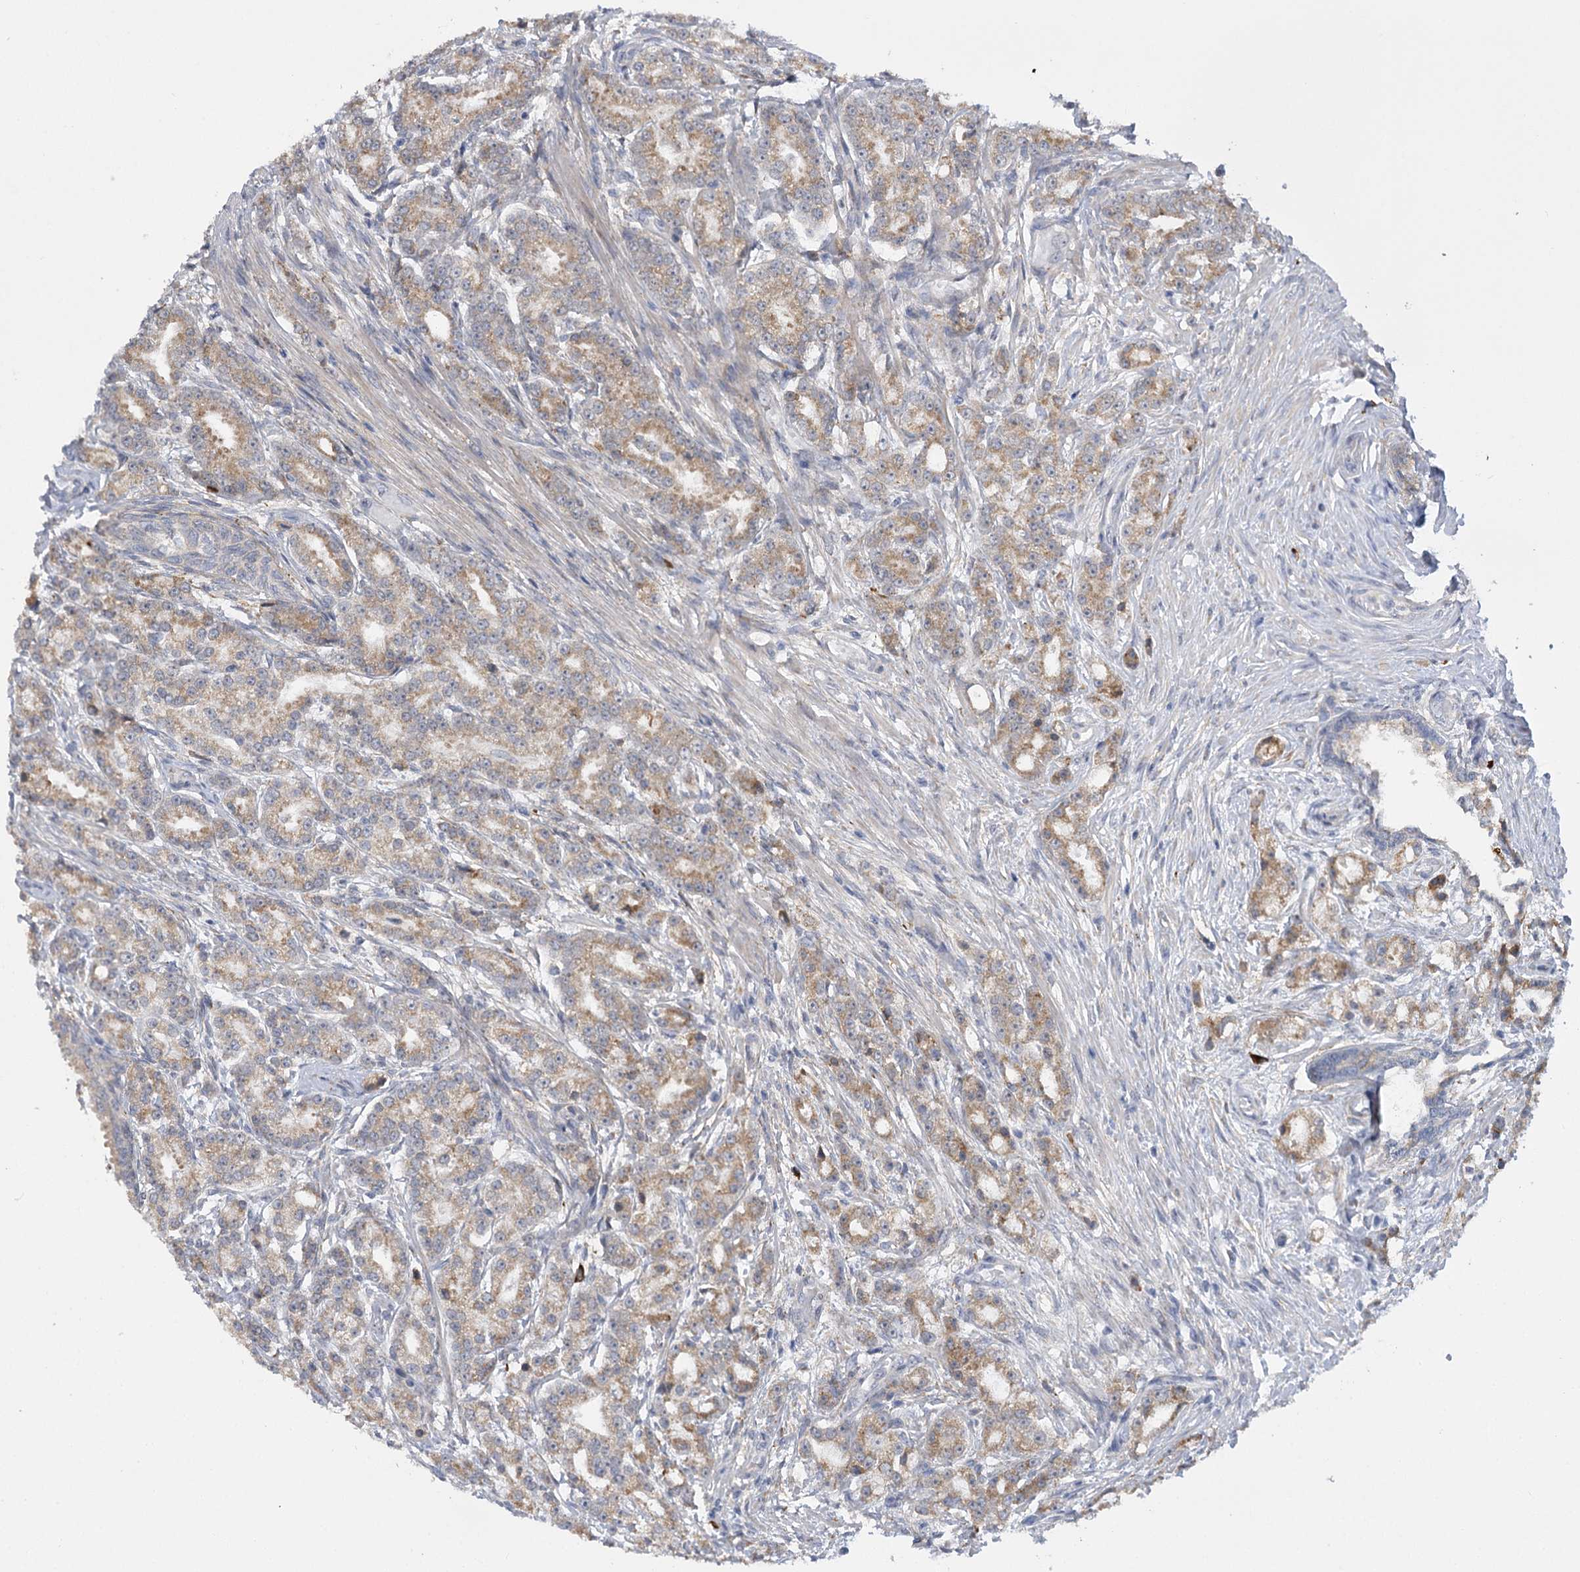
{"staining": {"intensity": "moderate", "quantity": "25%-75%", "location": "cytoplasmic/membranous"}, "tissue": "prostate cancer", "cell_type": "Tumor cells", "image_type": "cancer", "snomed": [{"axis": "morphology", "description": "Adenocarcinoma, High grade"}, {"axis": "topography", "description": "Prostate"}], "caption": "Immunohistochemistry (IHC) (DAB (3,3'-diaminobenzidine)) staining of human prostate cancer demonstrates moderate cytoplasmic/membranous protein positivity in about 25%-75% of tumor cells.", "gene": "NCKAP5", "patient": {"sex": "male", "age": 69}}